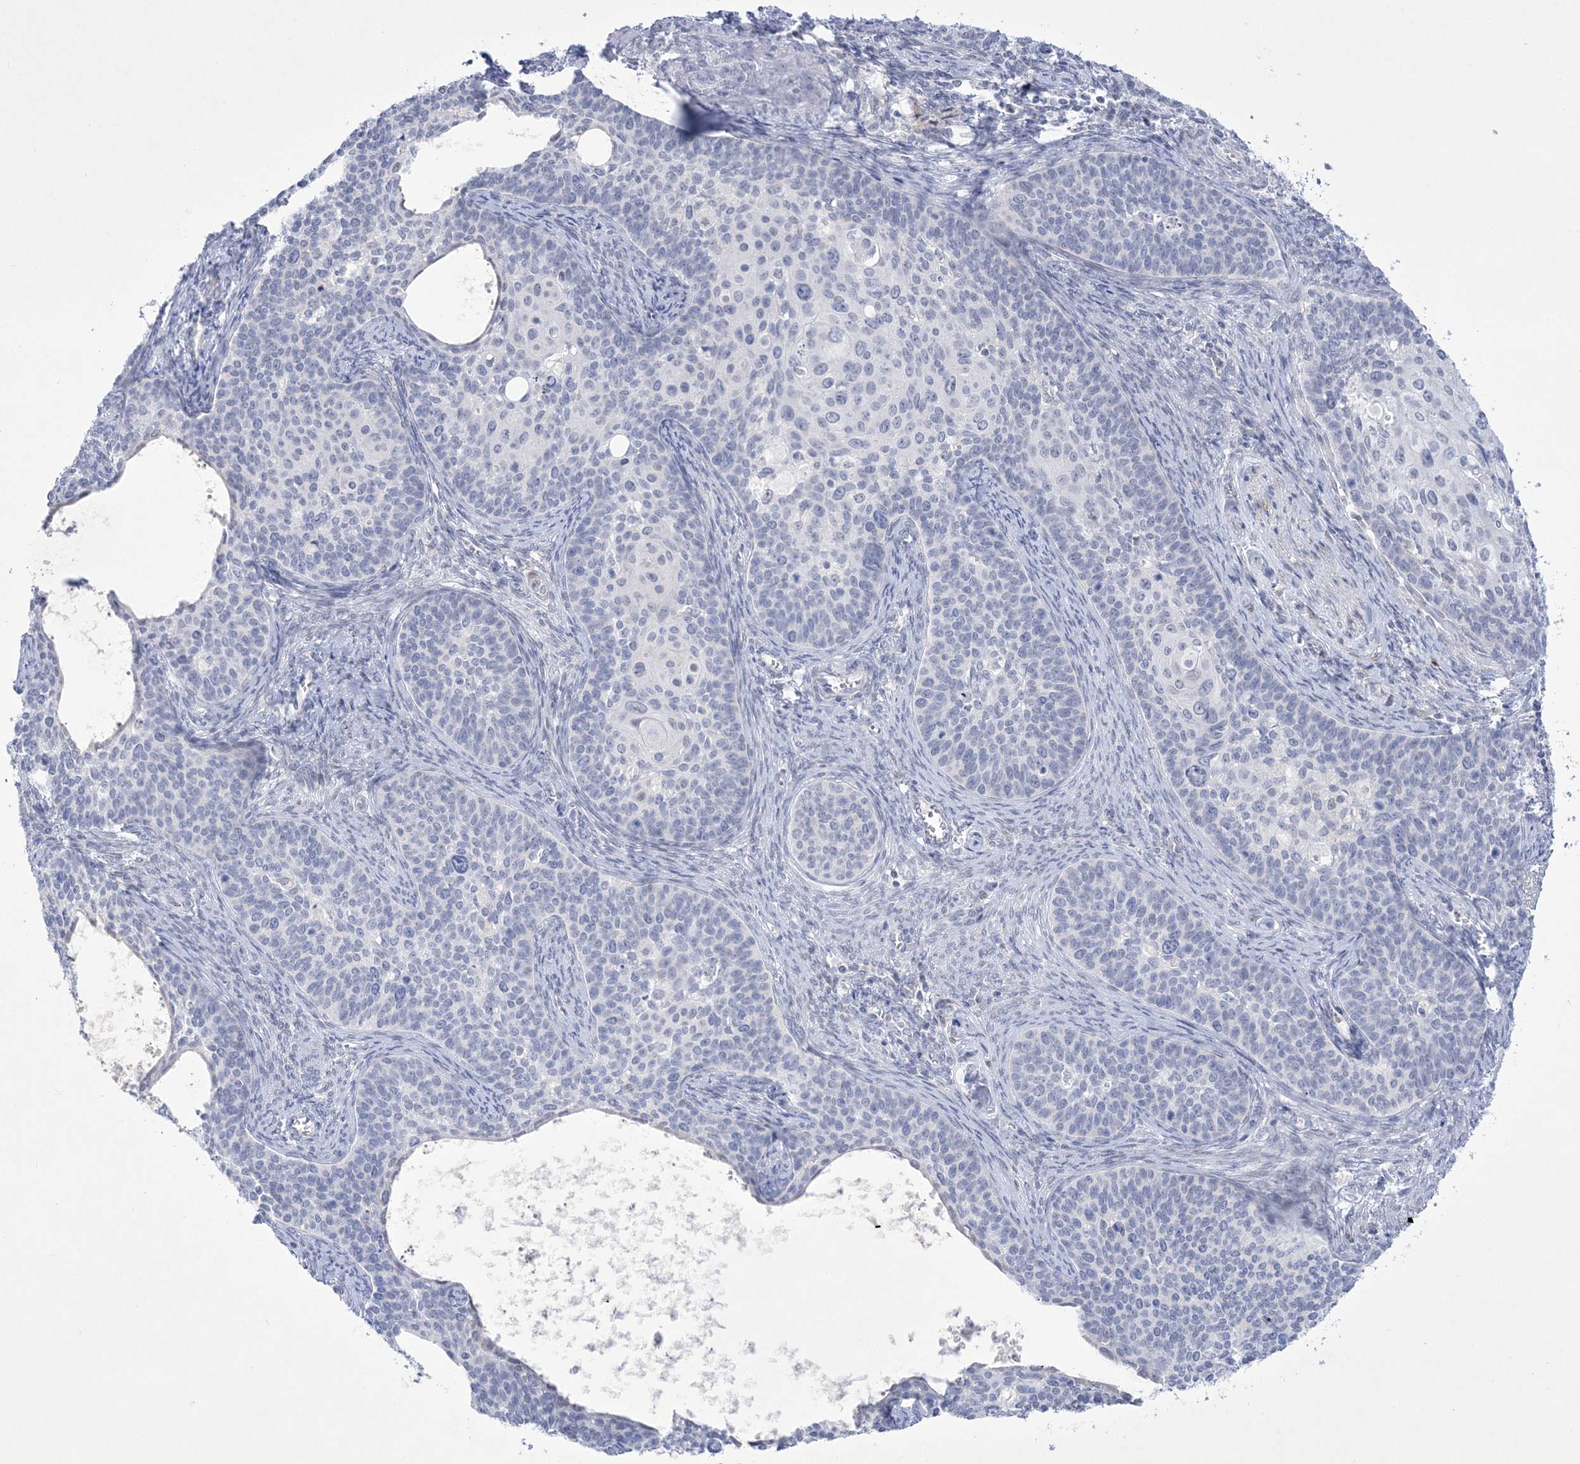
{"staining": {"intensity": "negative", "quantity": "none", "location": "none"}, "tissue": "cervical cancer", "cell_type": "Tumor cells", "image_type": "cancer", "snomed": [{"axis": "morphology", "description": "Squamous cell carcinoma, NOS"}, {"axis": "topography", "description": "Cervix"}], "caption": "Cervical cancer was stained to show a protein in brown. There is no significant positivity in tumor cells. (Immunohistochemistry, brightfield microscopy, high magnification).", "gene": "WDR27", "patient": {"sex": "female", "age": 33}}